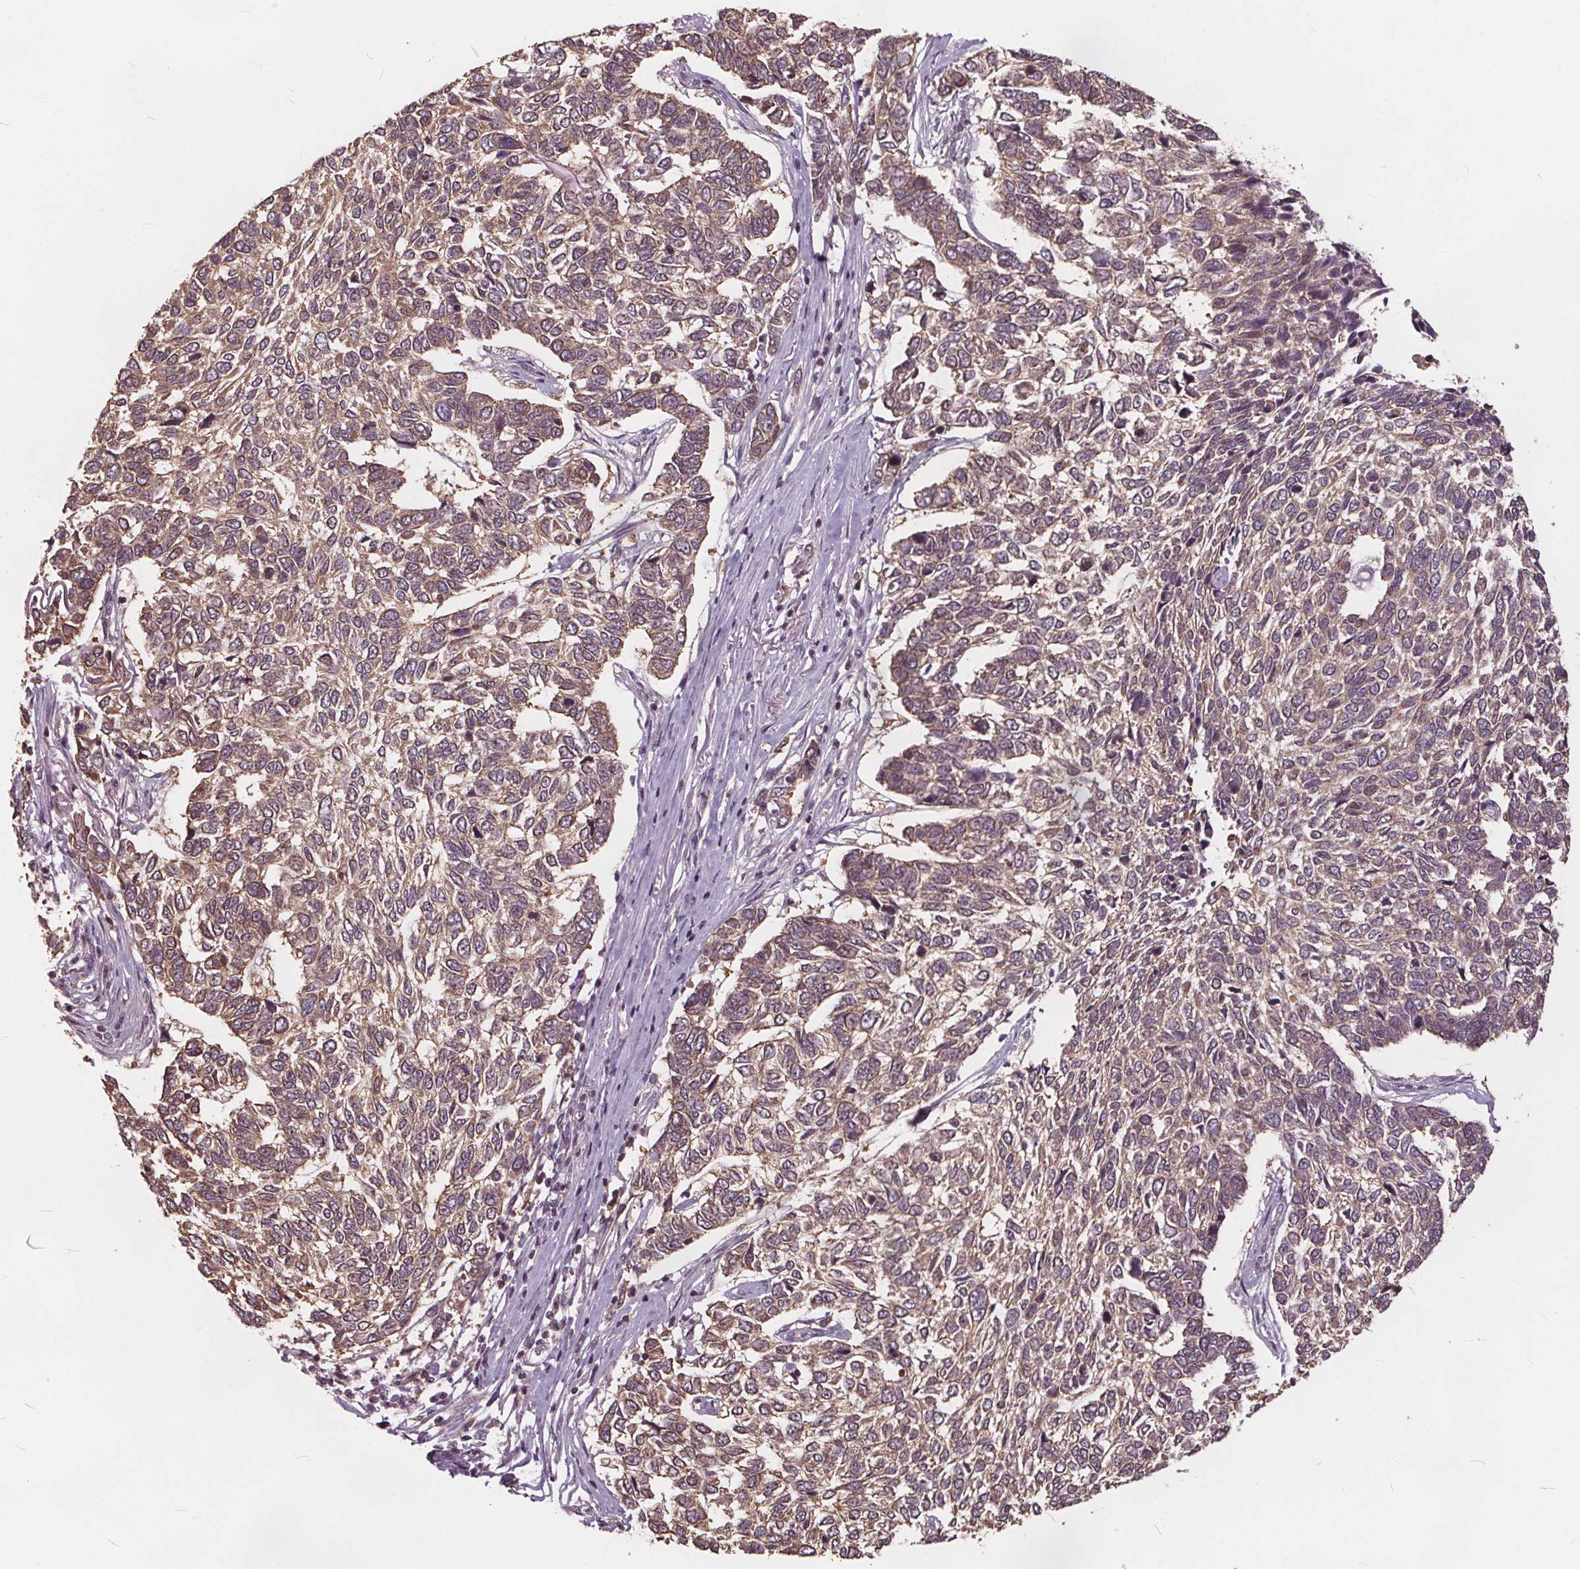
{"staining": {"intensity": "weak", "quantity": ">75%", "location": "cytoplasmic/membranous"}, "tissue": "skin cancer", "cell_type": "Tumor cells", "image_type": "cancer", "snomed": [{"axis": "morphology", "description": "Basal cell carcinoma"}, {"axis": "topography", "description": "Skin"}], "caption": "Brown immunohistochemical staining in skin cancer (basal cell carcinoma) reveals weak cytoplasmic/membranous staining in about >75% of tumor cells.", "gene": "HIF1AN", "patient": {"sex": "female", "age": 65}}